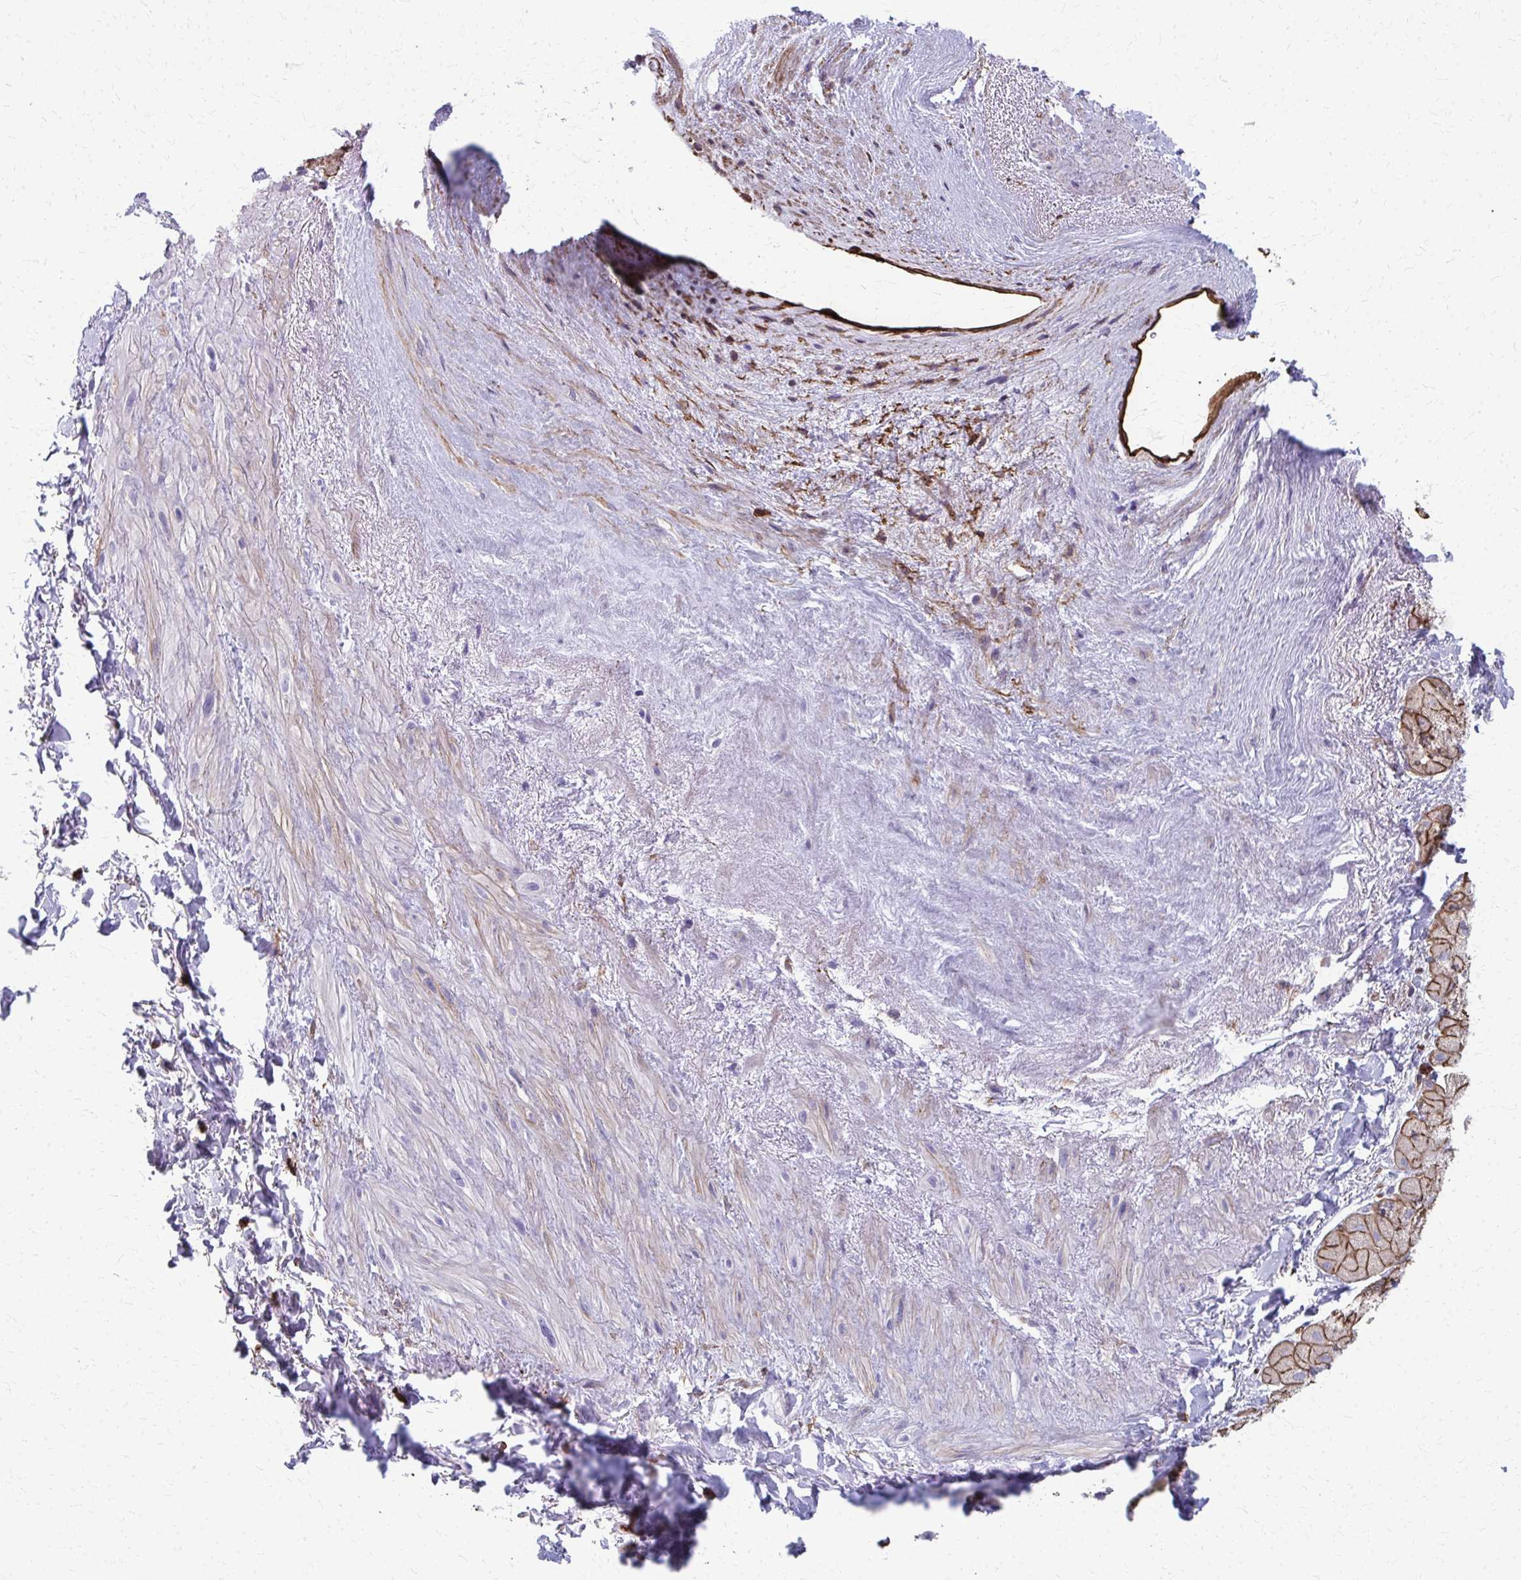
{"staining": {"intensity": "strong", "quantity": "25%-75%", "location": "cytoplasmic/membranous"}, "tissue": "heart muscle", "cell_type": "Cardiomyocytes", "image_type": "normal", "snomed": [{"axis": "morphology", "description": "Normal tissue, NOS"}, {"axis": "topography", "description": "Heart"}], "caption": "An immunohistochemistry (IHC) image of unremarkable tissue is shown. Protein staining in brown highlights strong cytoplasmic/membranous positivity in heart muscle within cardiomyocytes.", "gene": "ADIPOQ", "patient": {"sex": "male", "age": 62}}